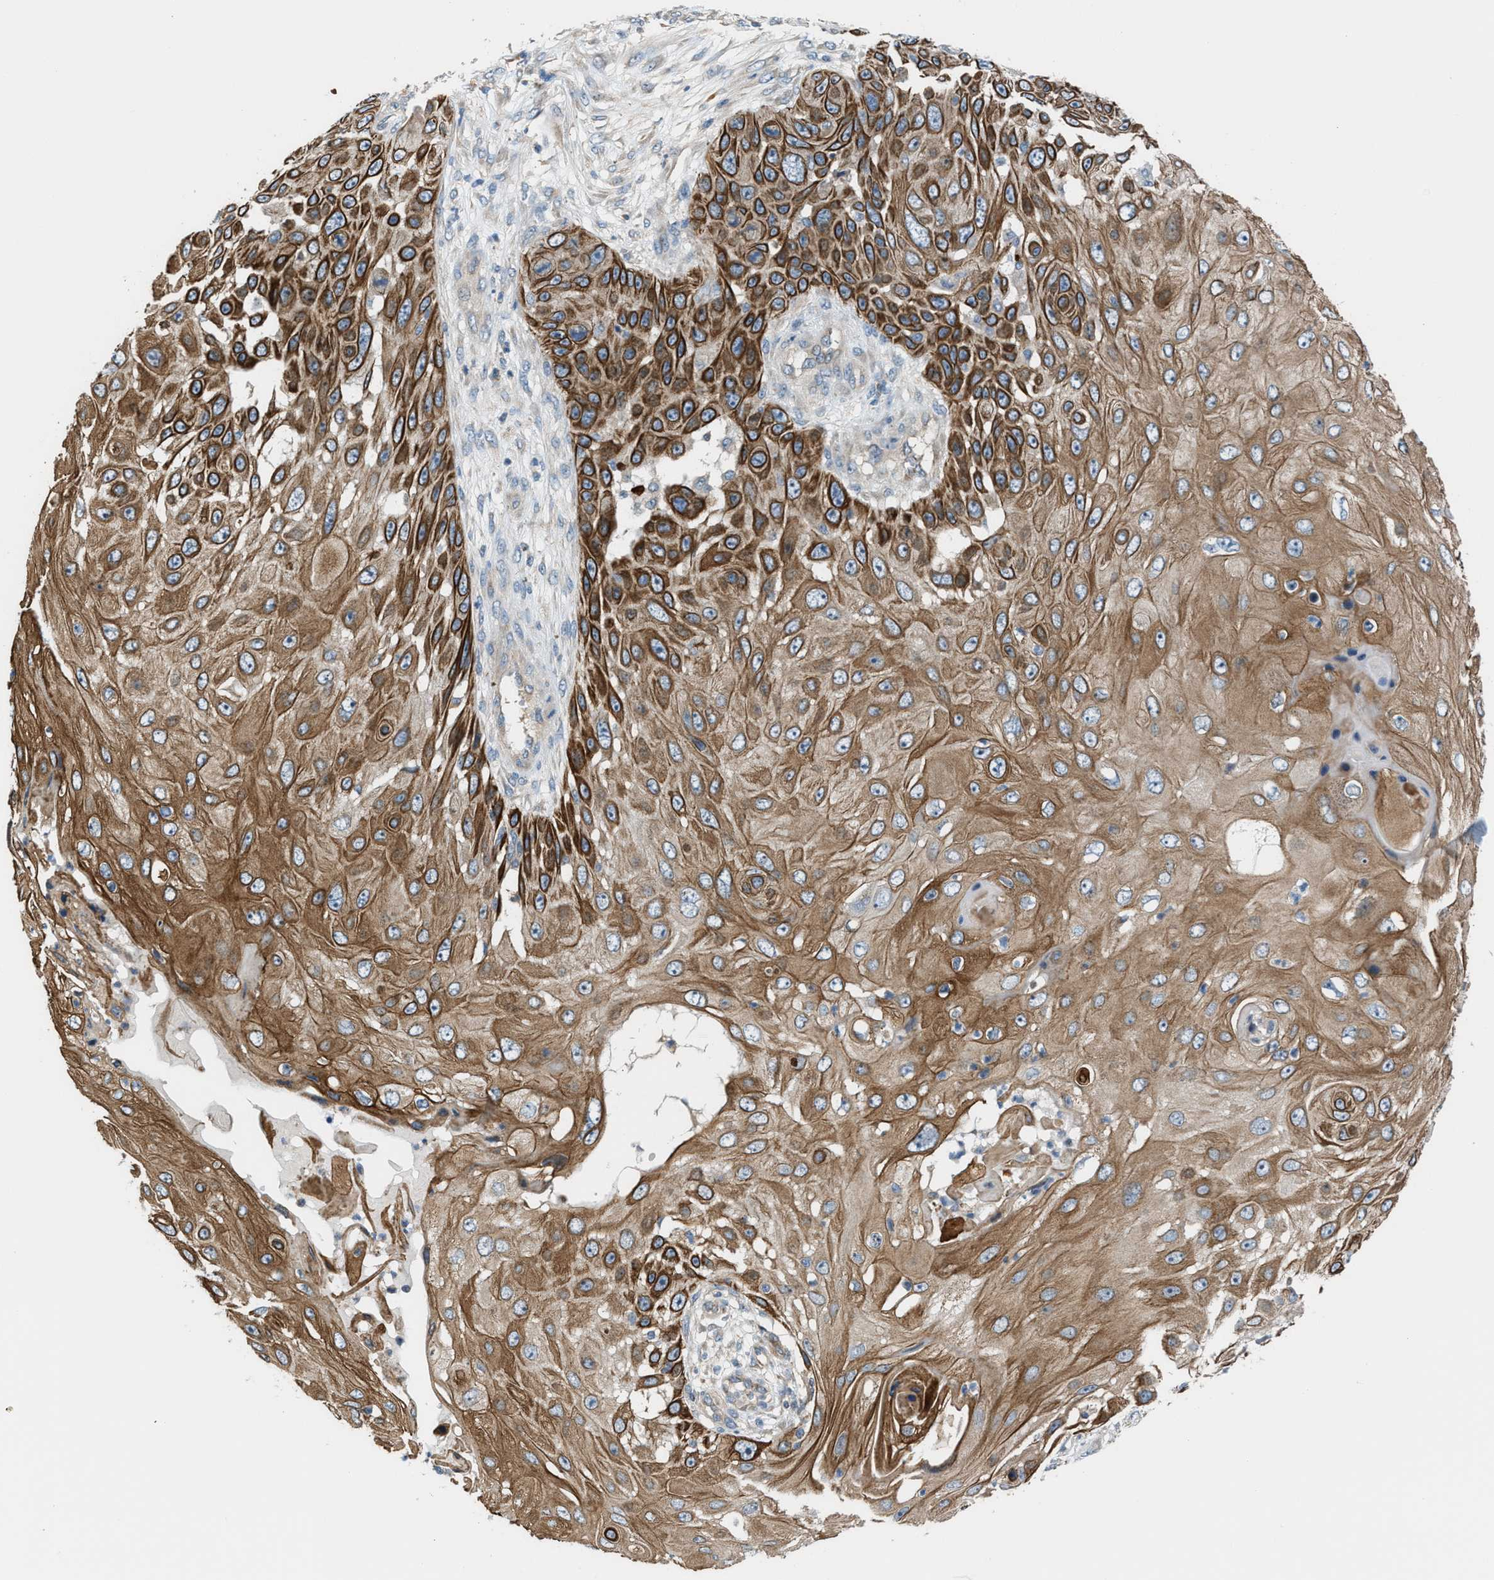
{"staining": {"intensity": "moderate", "quantity": ">75%", "location": "cytoplasmic/membranous"}, "tissue": "skin cancer", "cell_type": "Tumor cells", "image_type": "cancer", "snomed": [{"axis": "morphology", "description": "Squamous cell carcinoma, NOS"}, {"axis": "topography", "description": "Skin"}], "caption": "A high-resolution histopathology image shows immunohistochemistry (IHC) staining of skin cancer (squamous cell carcinoma), which demonstrates moderate cytoplasmic/membranous staining in approximately >75% of tumor cells. Immunohistochemistry stains the protein in brown and the nuclei are stained blue.", "gene": "PDCL", "patient": {"sex": "female", "age": 44}}